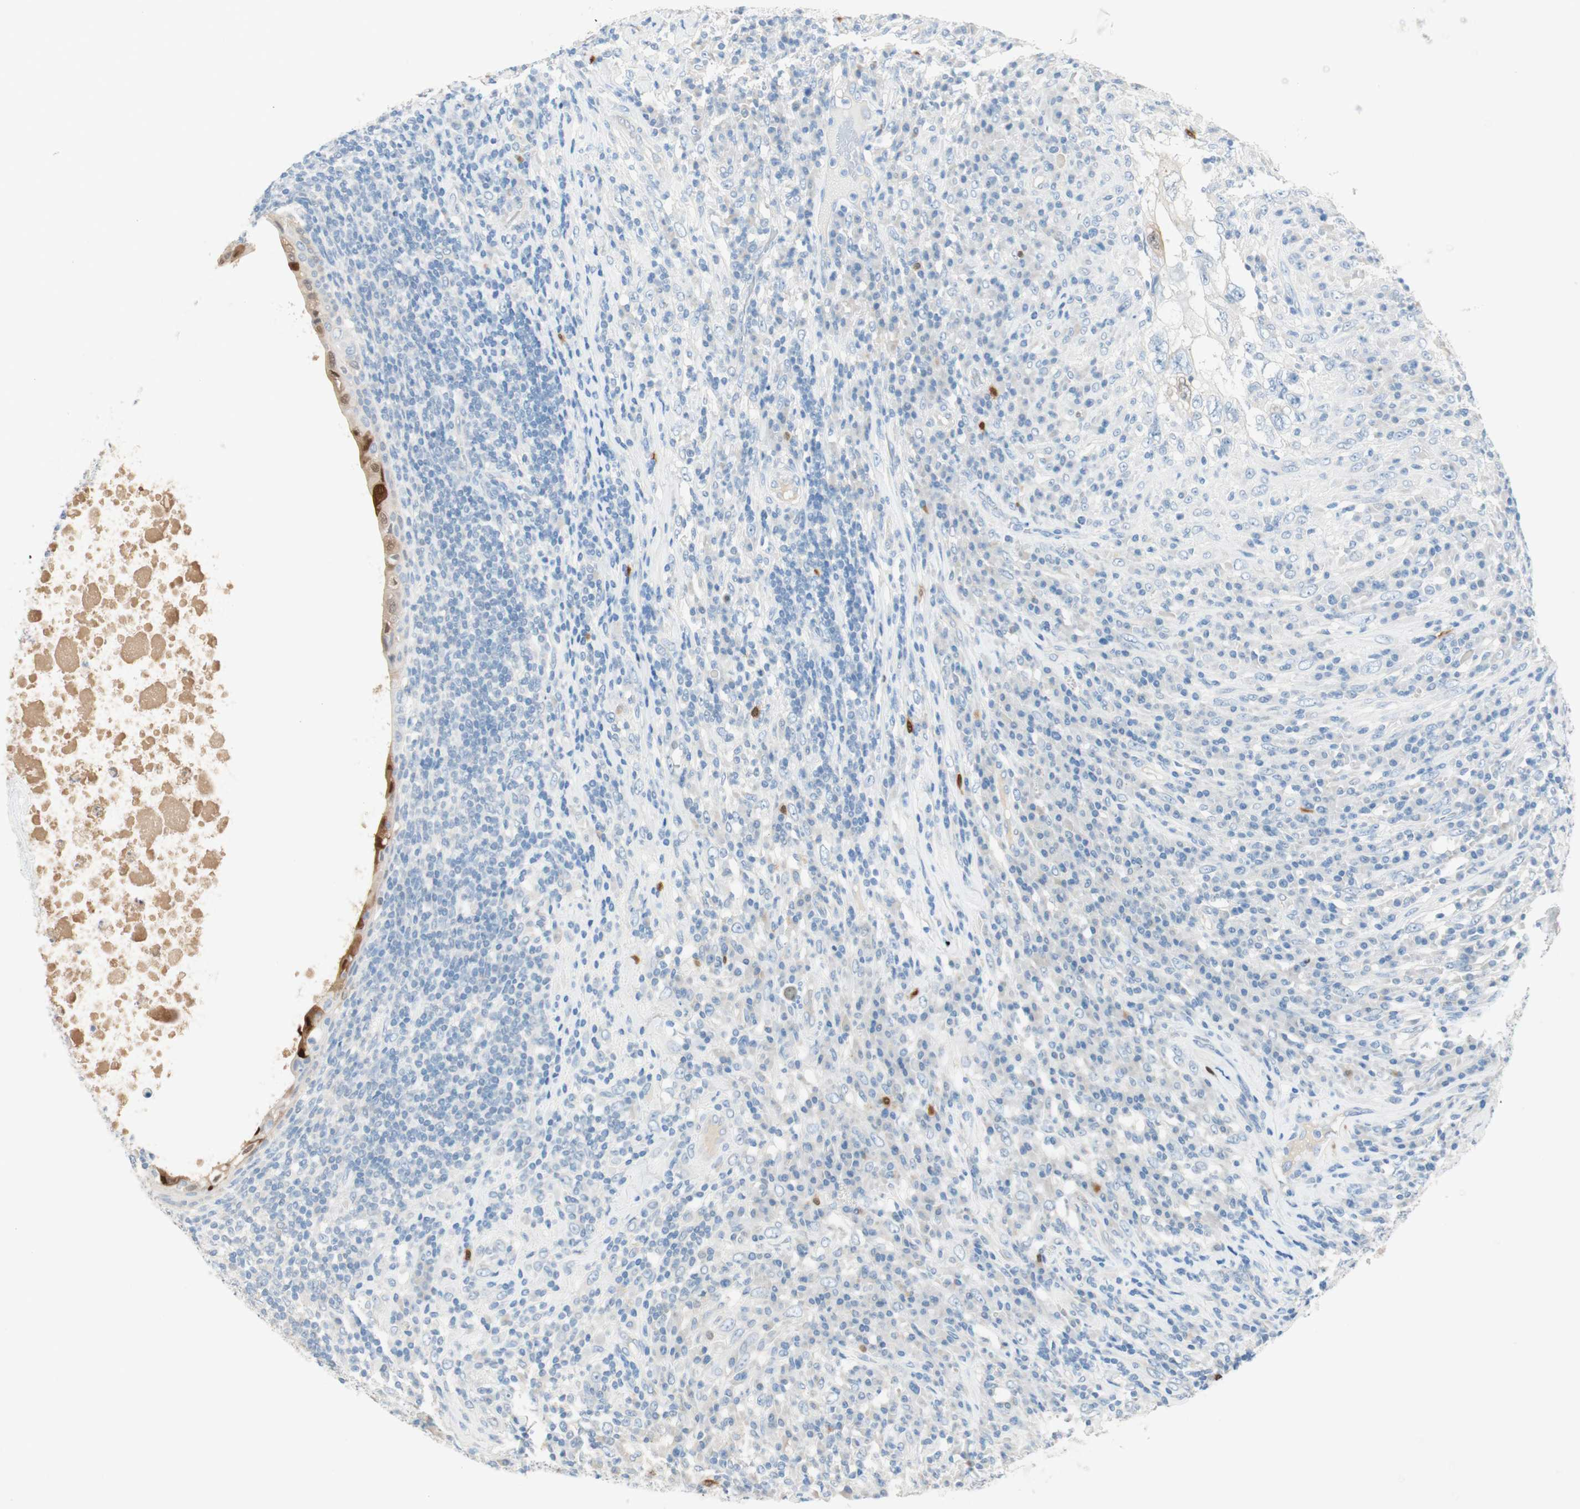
{"staining": {"intensity": "negative", "quantity": "none", "location": "none"}, "tissue": "testis cancer", "cell_type": "Tumor cells", "image_type": "cancer", "snomed": [{"axis": "morphology", "description": "Necrosis, NOS"}, {"axis": "morphology", "description": "Carcinoma, Embryonal, NOS"}, {"axis": "topography", "description": "Testis"}], "caption": "There is no significant positivity in tumor cells of testis embryonal carcinoma.", "gene": "HPGD", "patient": {"sex": "male", "age": 19}}